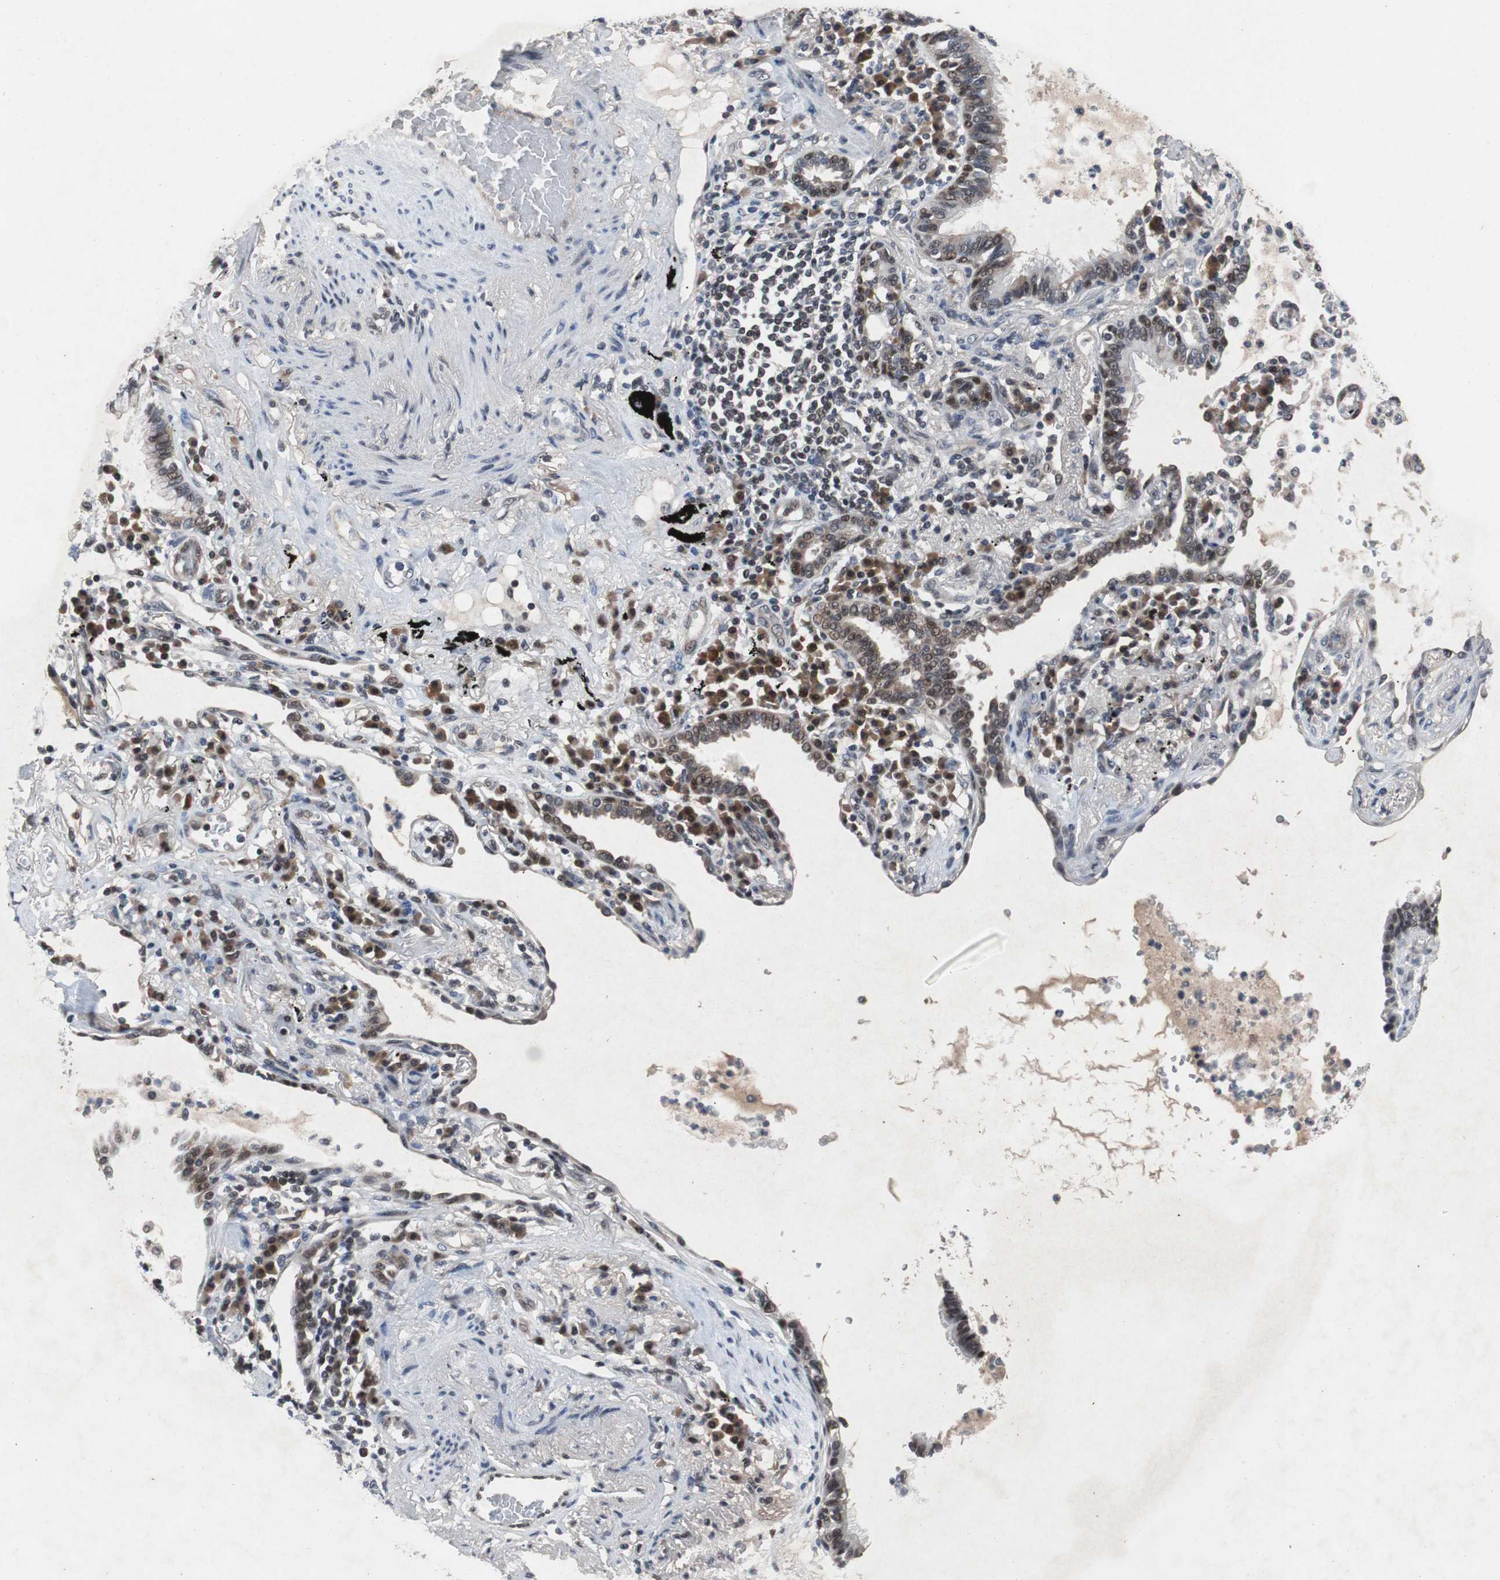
{"staining": {"intensity": "weak", "quantity": "<25%", "location": "nuclear"}, "tissue": "lung cancer", "cell_type": "Tumor cells", "image_type": "cancer", "snomed": [{"axis": "morphology", "description": "Adenocarcinoma, NOS"}, {"axis": "topography", "description": "Lung"}], "caption": "Immunohistochemical staining of human lung cancer displays no significant positivity in tumor cells. (Stains: DAB (3,3'-diaminobenzidine) IHC with hematoxylin counter stain, Microscopy: brightfield microscopy at high magnification).", "gene": "TP63", "patient": {"sex": "female", "age": 70}}